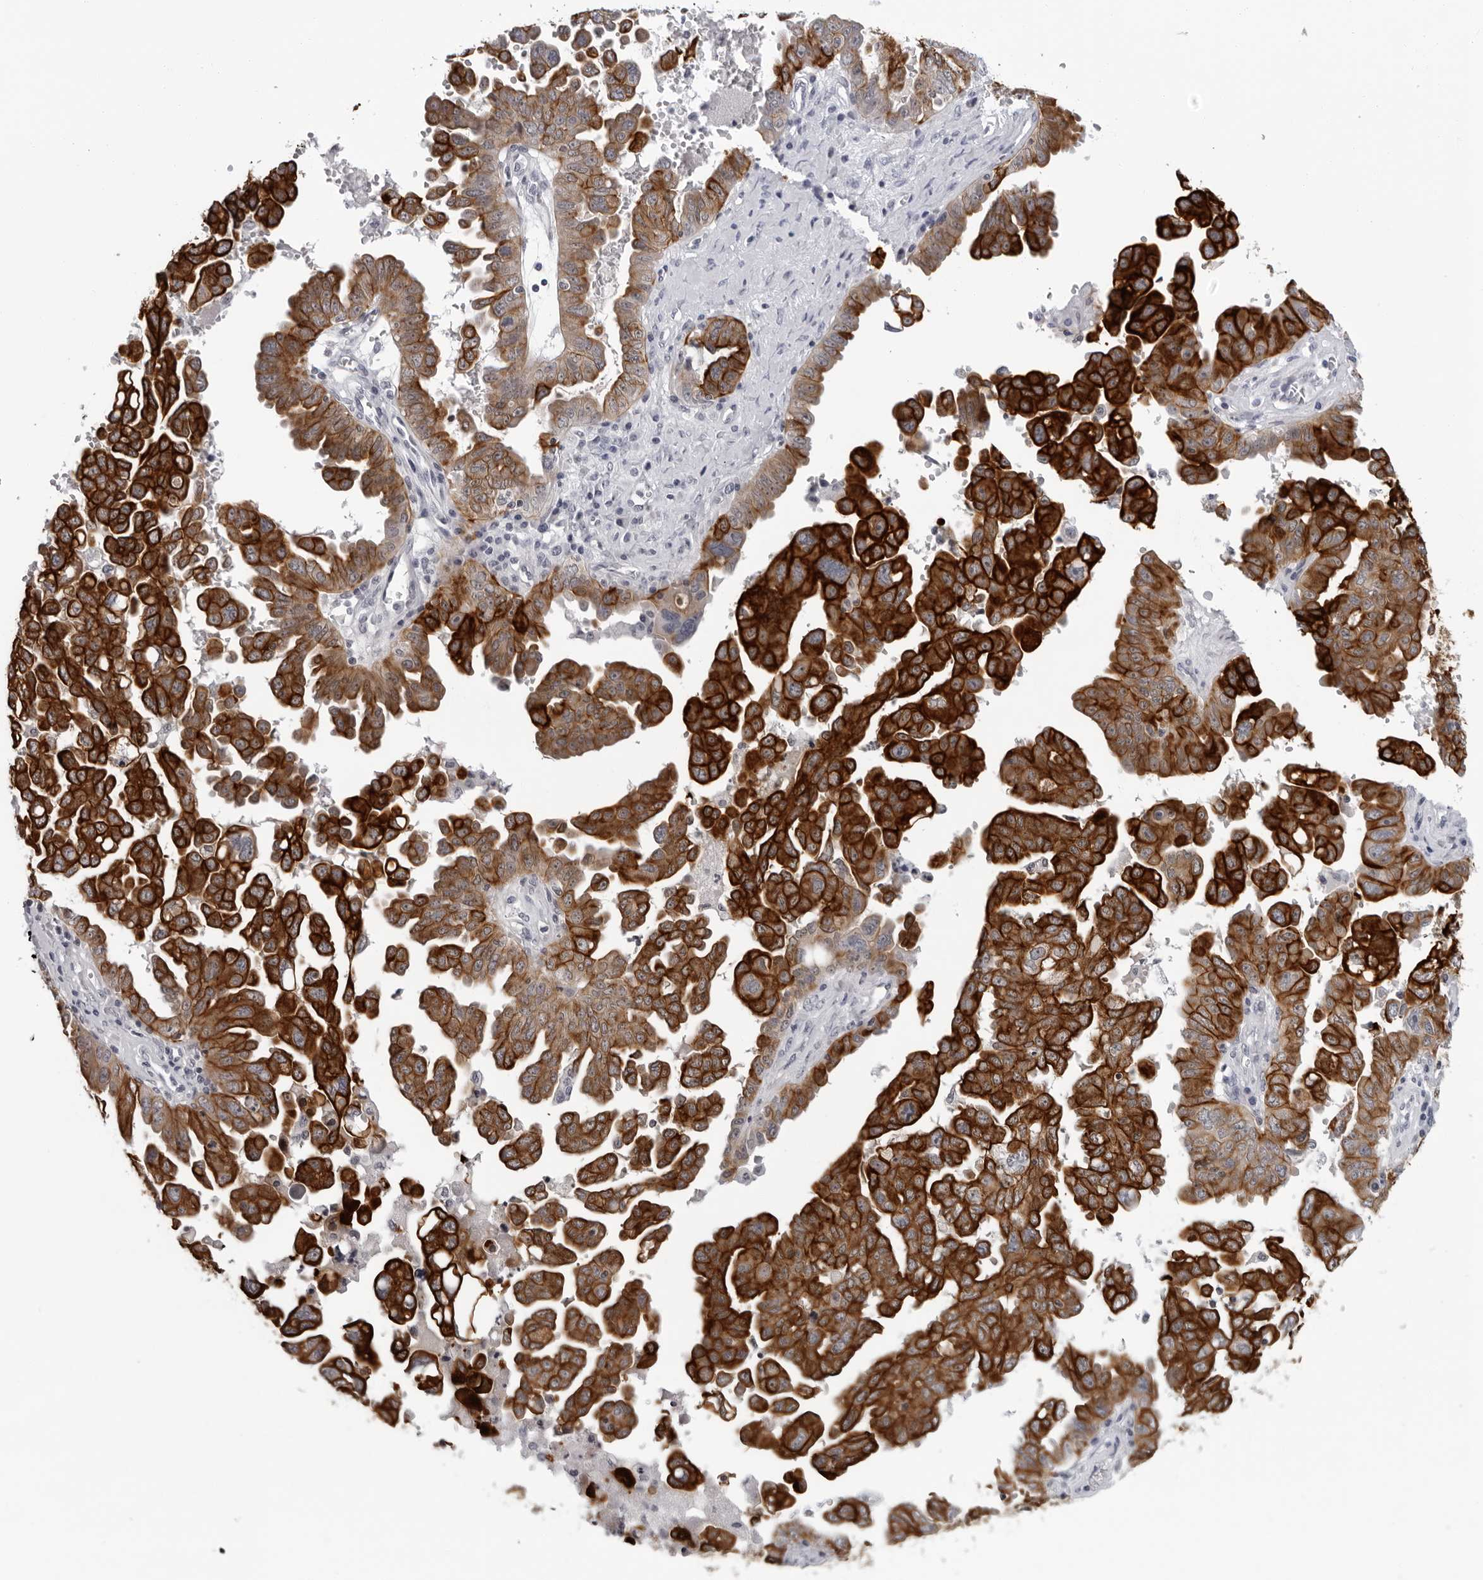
{"staining": {"intensity": "strong", "quantity": ">75%", "location": "cytoplasmic/membranous"}, "tissue": "ovarian cancer", "cell_type": "Tumor cells", "image_type": "cancer", "snomed": [{"axis": "morphology", "description": "Carcinoma, endometroid"}, {"axis": "topography", "description": "Ovary"}], "caption": "An immunohistochemistry (IHC) micrograph of tumor tissue is shown. Protein staining in brown labels strong cytoplasmic/membranous positivity in ovarian cancer (endometroid carcinoma) within tumor cells. (IHC, brightfield microscopy, high magnification).", "gene": "CCDC28B", "patient": {"sex": "female", "age": 62}}